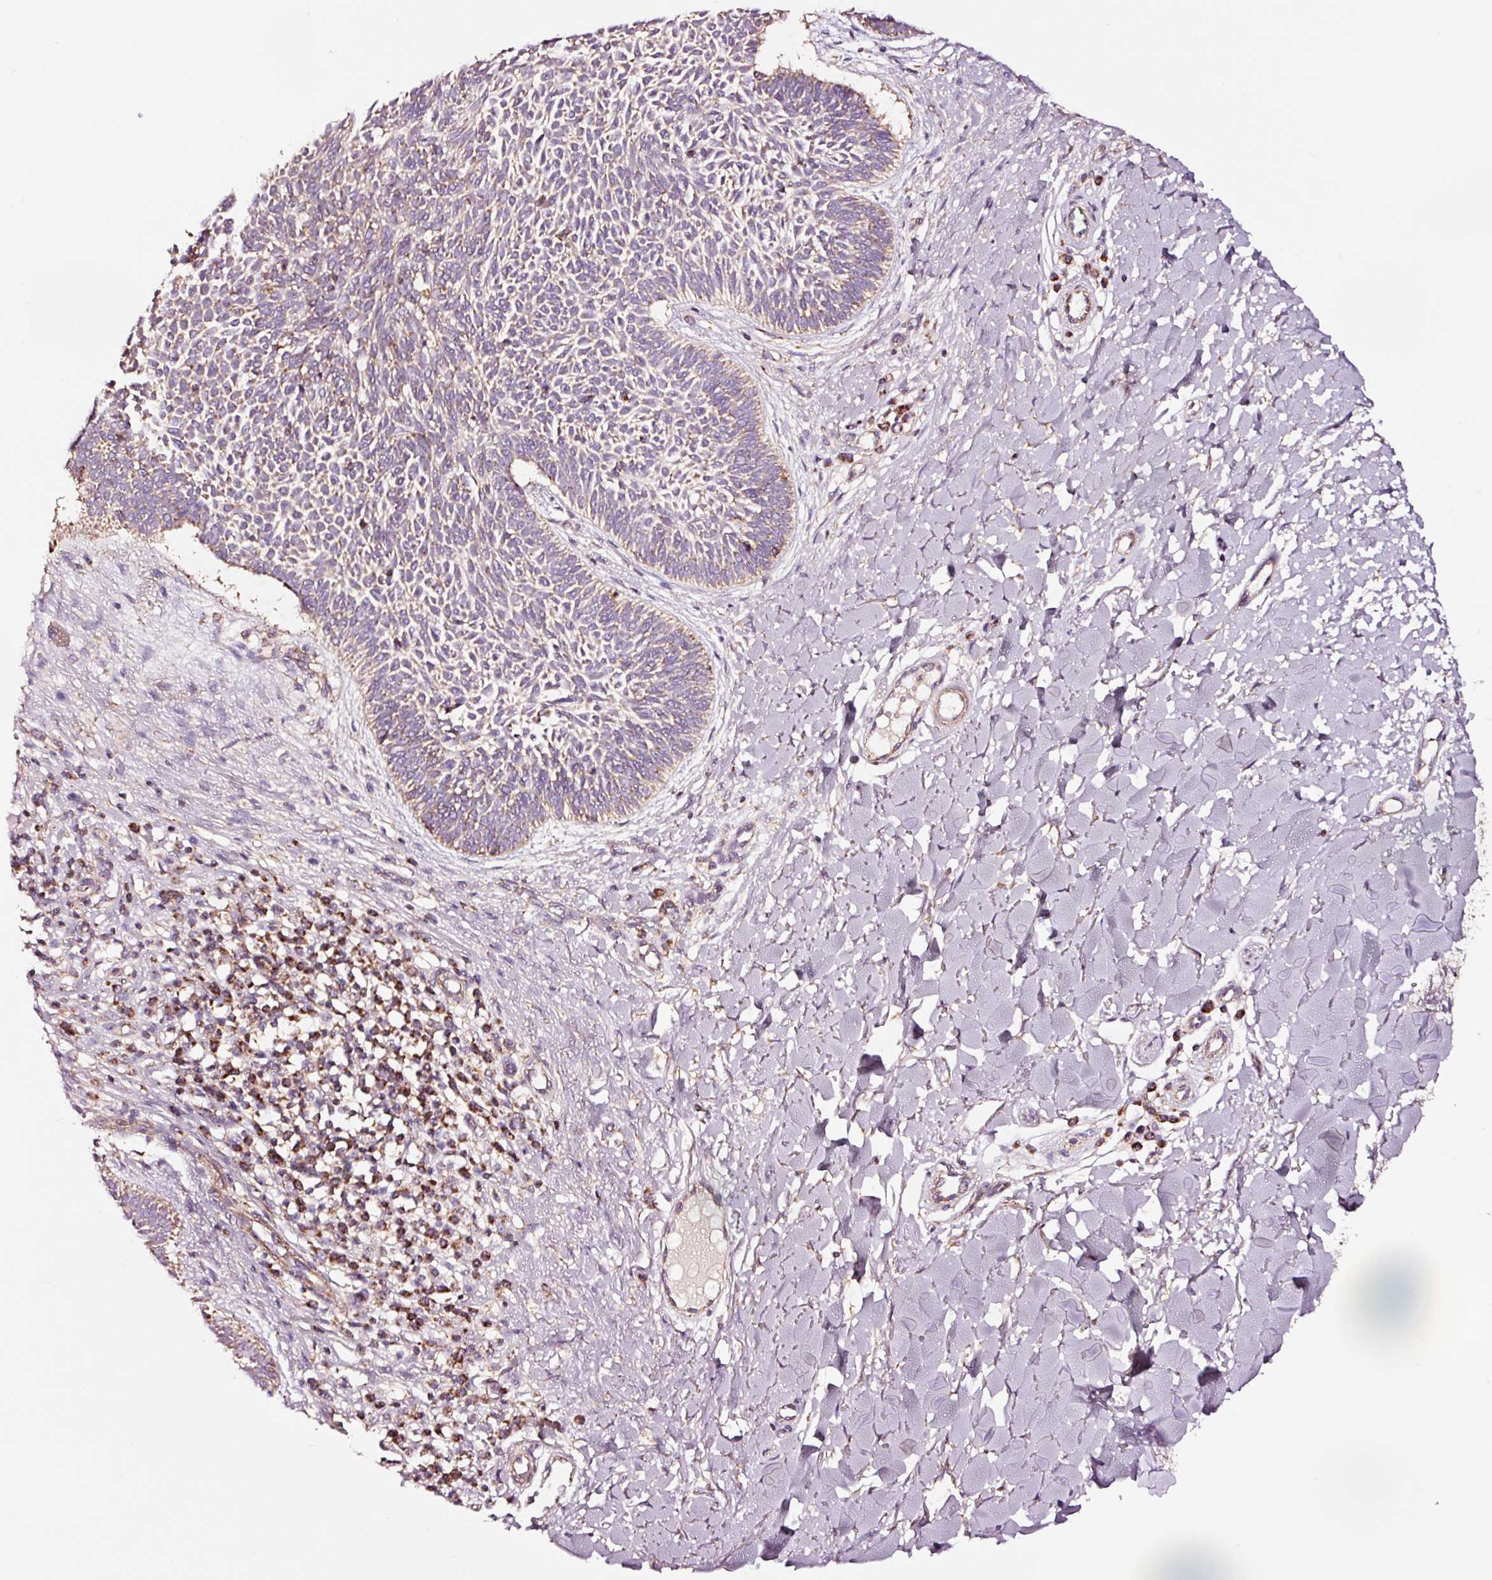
{"staining": {"intensity": "weak", "quantity": "<25%", "location": "cytoplasmic/membranous"}, "tissue": "skin cancer", "cell_type": "Tumor cells", "image_type": "cancer", "snomed": [{"axis": "morphology", "description": "Basal cell carcinoma"}, {"axis": "topography", "description": "Skin"}], "caption": "There is no significant expression in tumor cells of skin basal cell carcinoma.", "gene": "TPM1", "patient": {"sex": "male", "age": 49}}